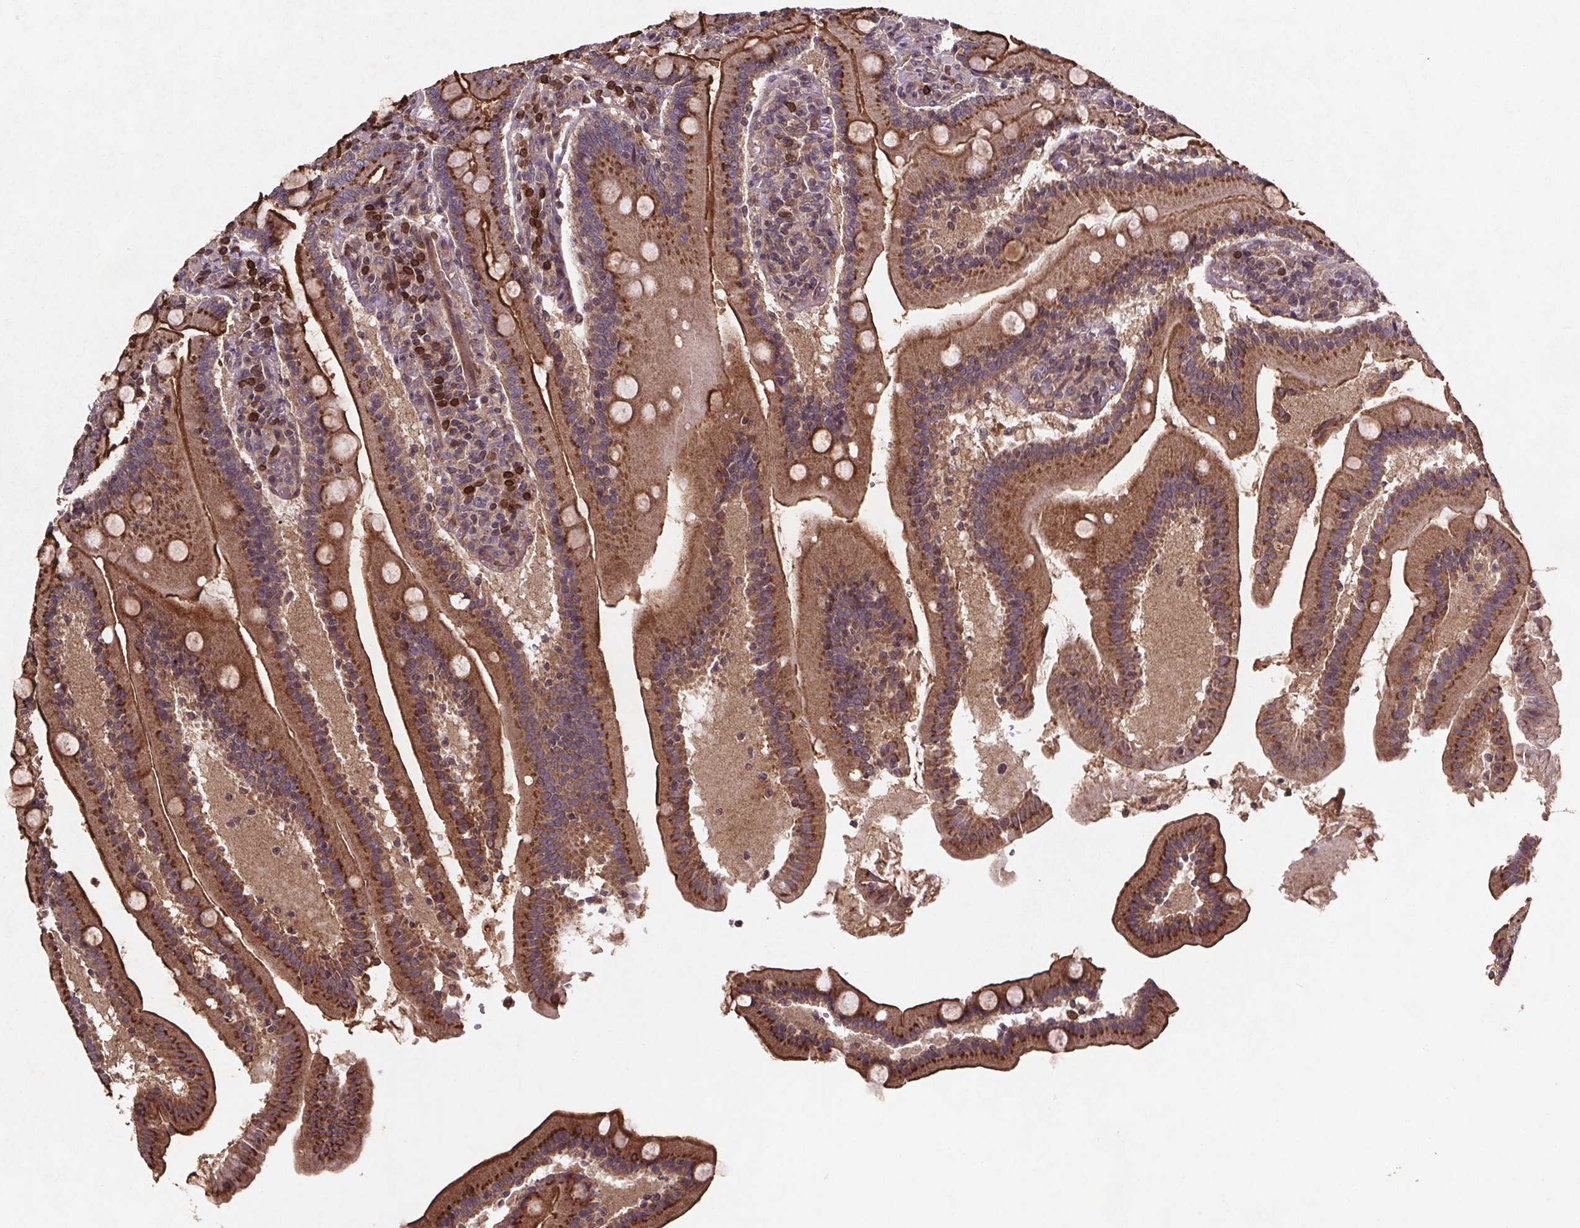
{"staining": {"intensity": "strong", "quantity": ">75%", "location": "cytoplasmic/membranous"}, "tissue": "small intestine", "cell_type": "Glandular cells", "image_type": "normal", "snomed": [{"axis": "morphology", "description": "Normal tissue, NOS"}, {"axis": "topography", "description": "Small intestine"}], "caption": "Immunohistochemical staining of benign human small intestine reveals high levels of strong cytoplasmic/membranous positivity in approximately >75% of glandular cells. The protein of interest is stained brown, and the nuclei are stained in blue (DAB IHC with brightfield microscopy, high magnification).", "gene": "STRN3", "patient": {"sex": "male", "age": 37}}